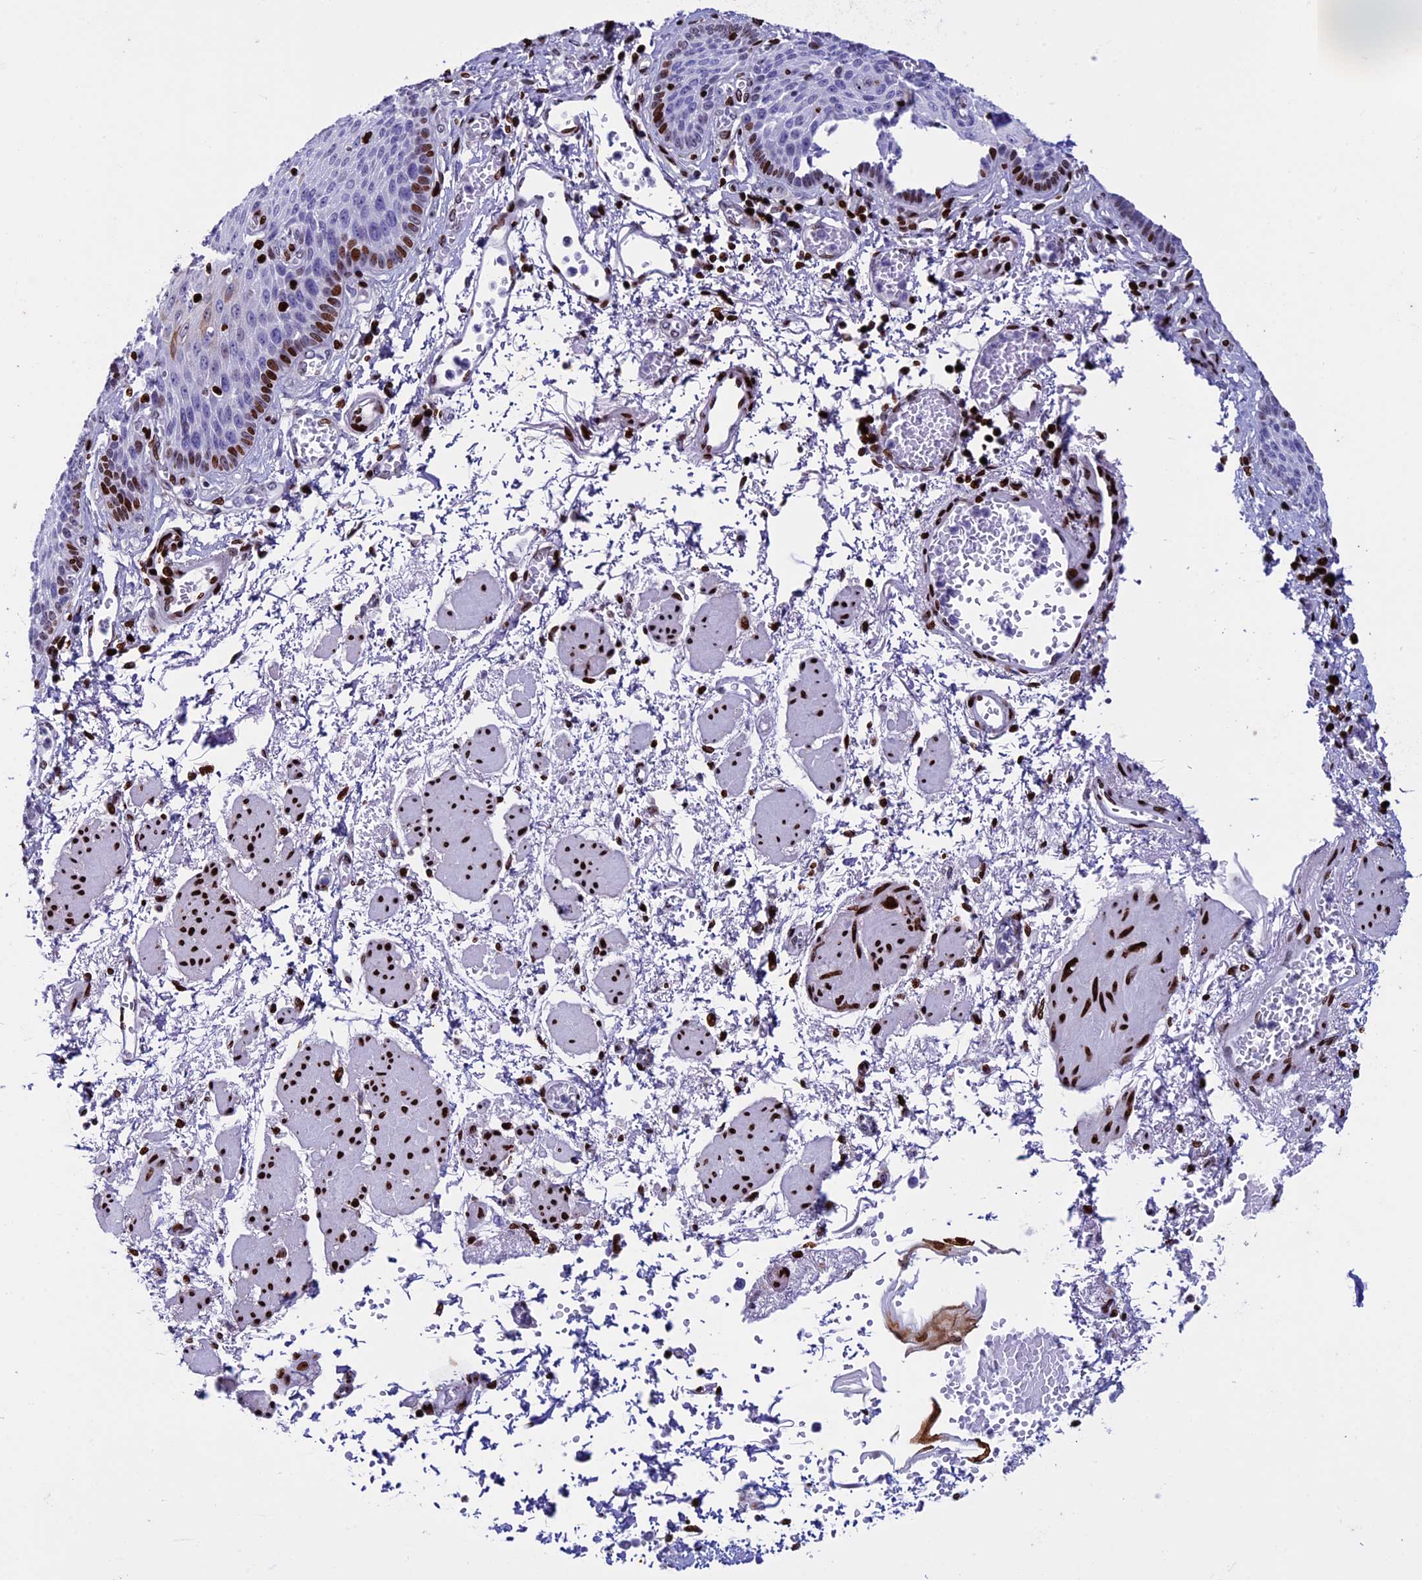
{"staining": {"intensity": "strong", "quantity": "25%-75%", "location": "cytoplasmic/membranous,nuclear"}, "tissue": "esophagus", "cell_type": "Squamous epithelial cells", "image_type": "normal", "snomed": [{"axis": "morphology", "description": "Normal tissue, NOS"}, {"axis": "topography", "description": "Esophagus"}], "caption": "Immunohistochemical staining of benign esophagus displays high levels of strong cytoplasmic/membranous,nuclear expression in approximately 25%-75% of squamous epithelial cells. (IHC, brightfield microscopy, high magnification).", "gene": "BTBD3", "patient": {"sex": "male", "age": 81}}